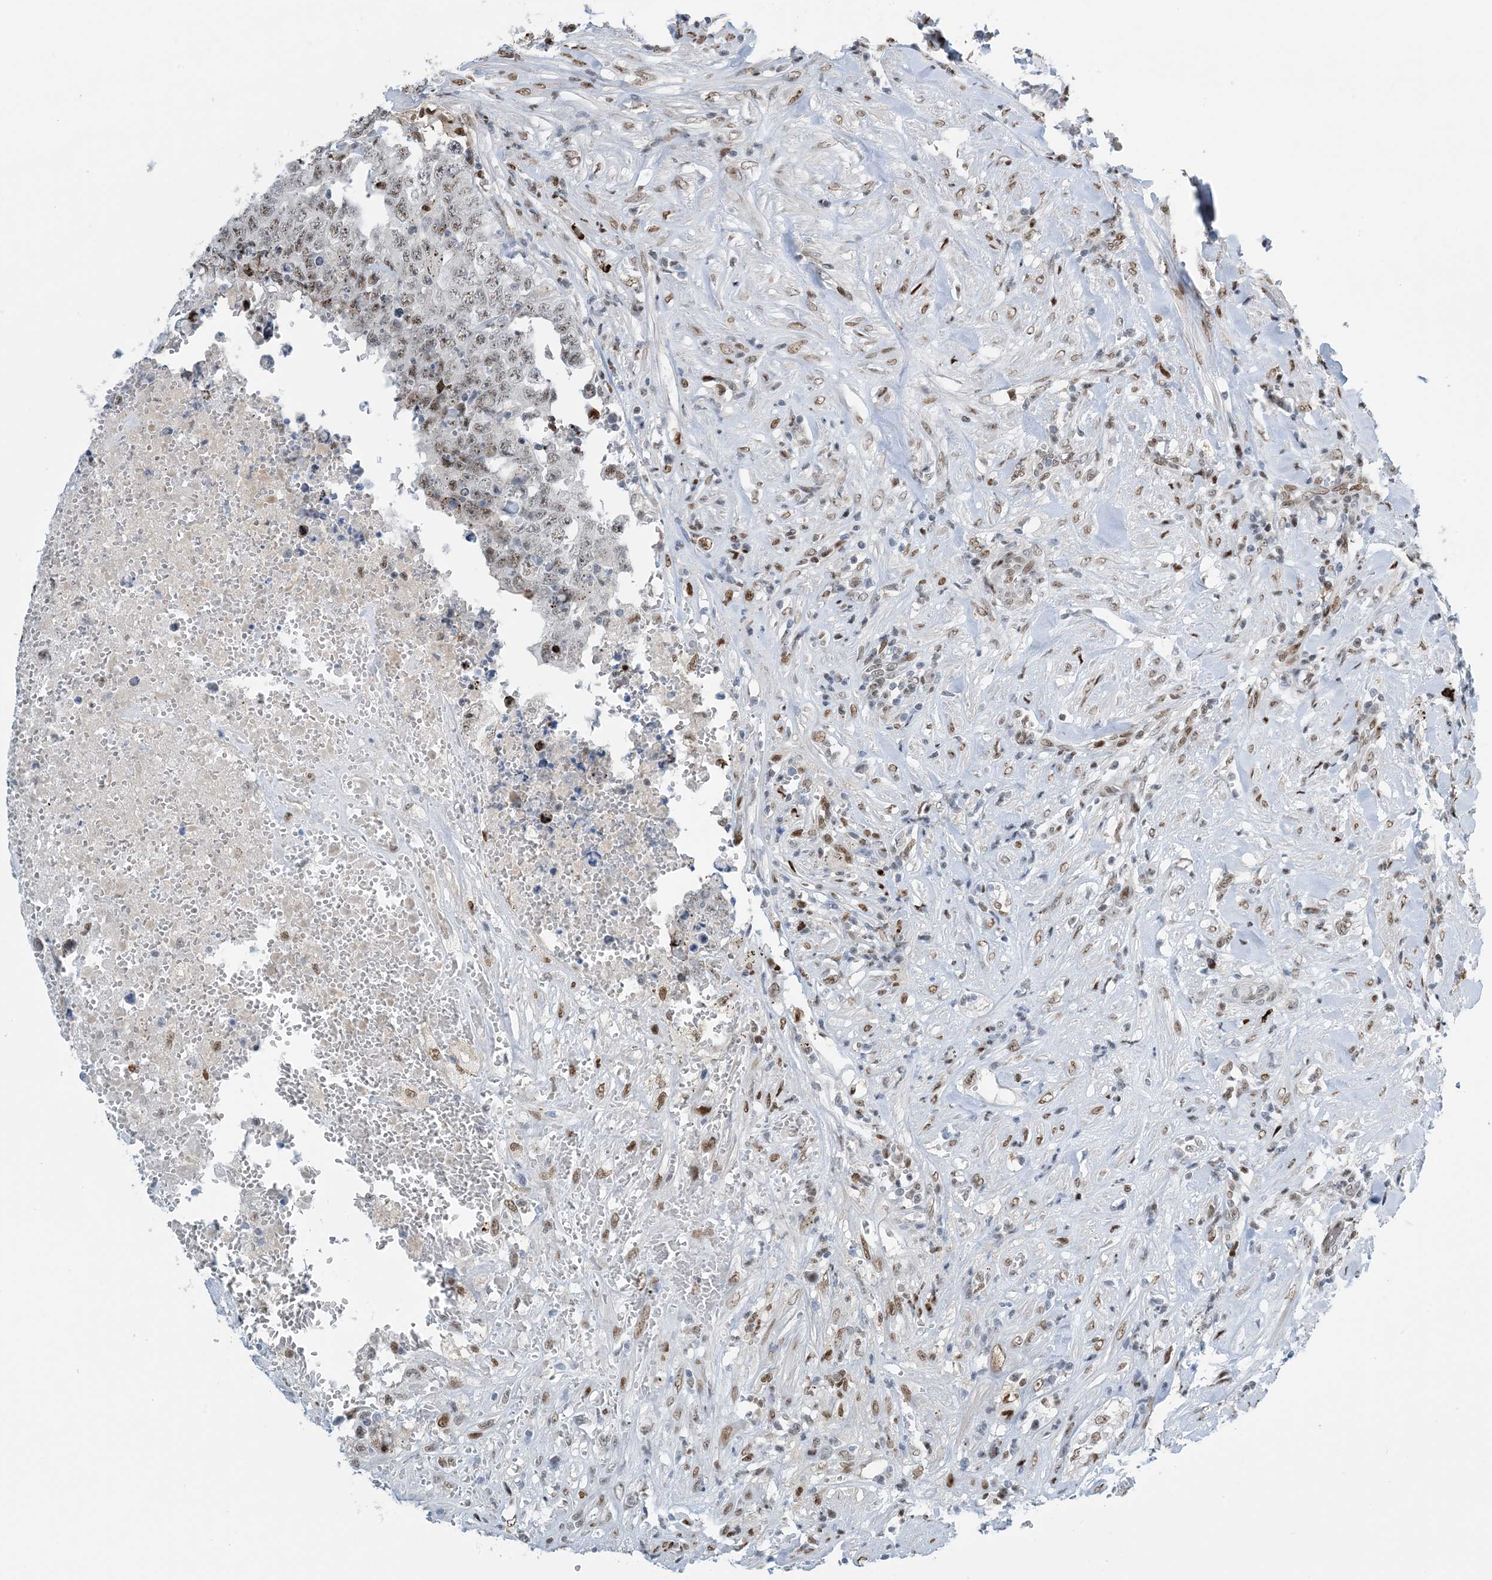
{"staining": {"intensity": "weak", "quantity": "25%-75%", "location": "nuclear"}, "tissue": "testis cancer", "cell_type": "Tumor cells", "image_type": "cancer", "snomed": [{"axis": "morphology", "description": "Carcinoma, Embryonal, NOS"}, {"axis": "topography", "description": "Testis"}], "caption": "The image displays staining of testis embryonal carcinoma, revealing weak nuclear protein positivity (brown color) within tumor cells. Ihc stains the protein in brown and the nuclei are stained blue.", "gene": "HEMK1", "patient": {"sex": "male", "age": 26}}